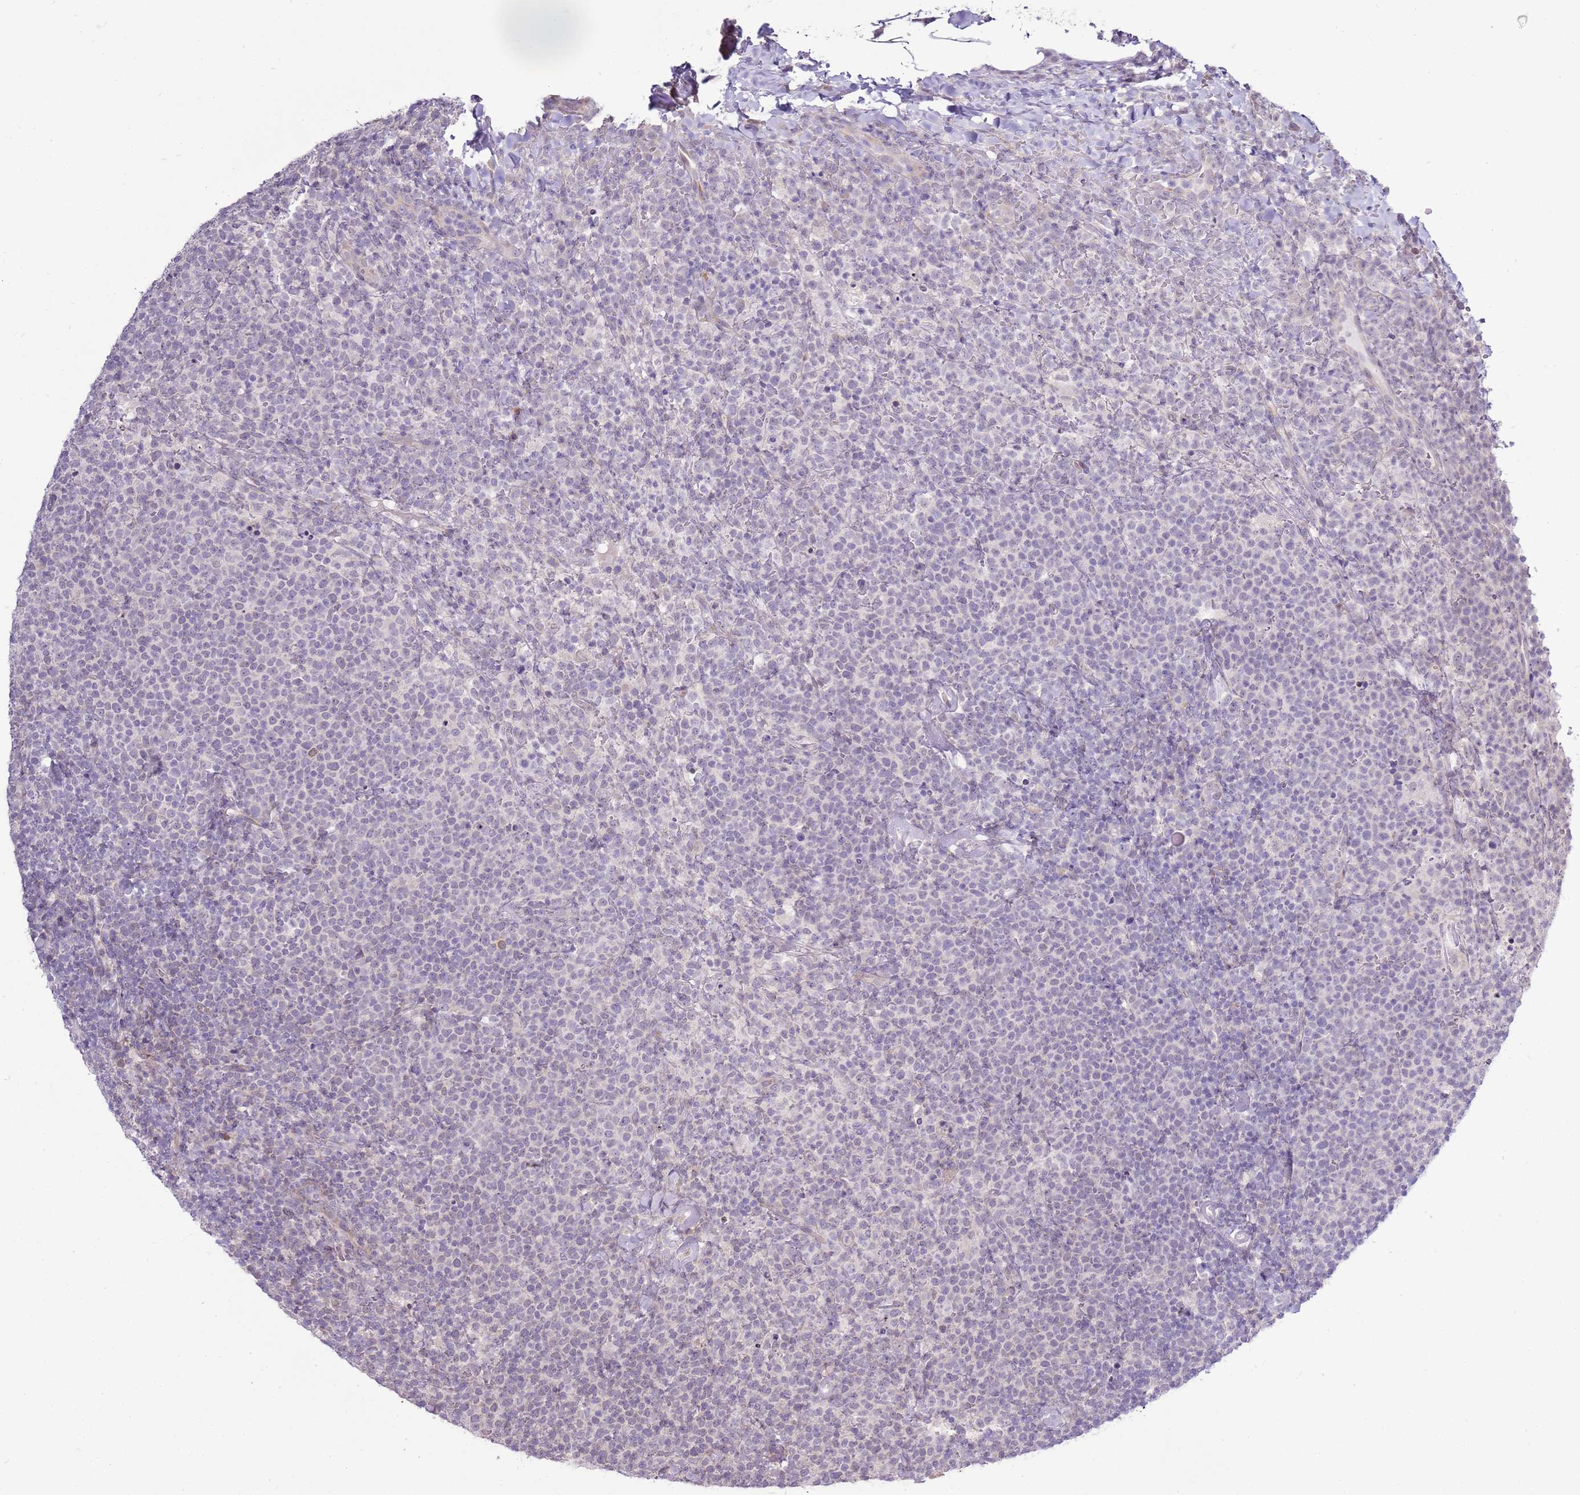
{"staining": {"intensity": "negative", "quantity": "none", "location": "none"}, "tissue": "lymphoma", "cell_type": "Tumor cells", "image_type": "cancer", "snomed": [{"axis": "morphology", "description": "Malignant lymphoma, non-Hodgkin's type, High grade"}, {"axis": "topography", "description": "Lymph node"}], "caption": "Protein analysis of lymphoma exhibits no significant staining in tumor cells. (Stains: DAB IHC with hematoxylin counter stain, Microscopy: brightfield microscopy at high magnification).", "gene": "UGGT2", "patient": {"sex": "male", "age": 61}}